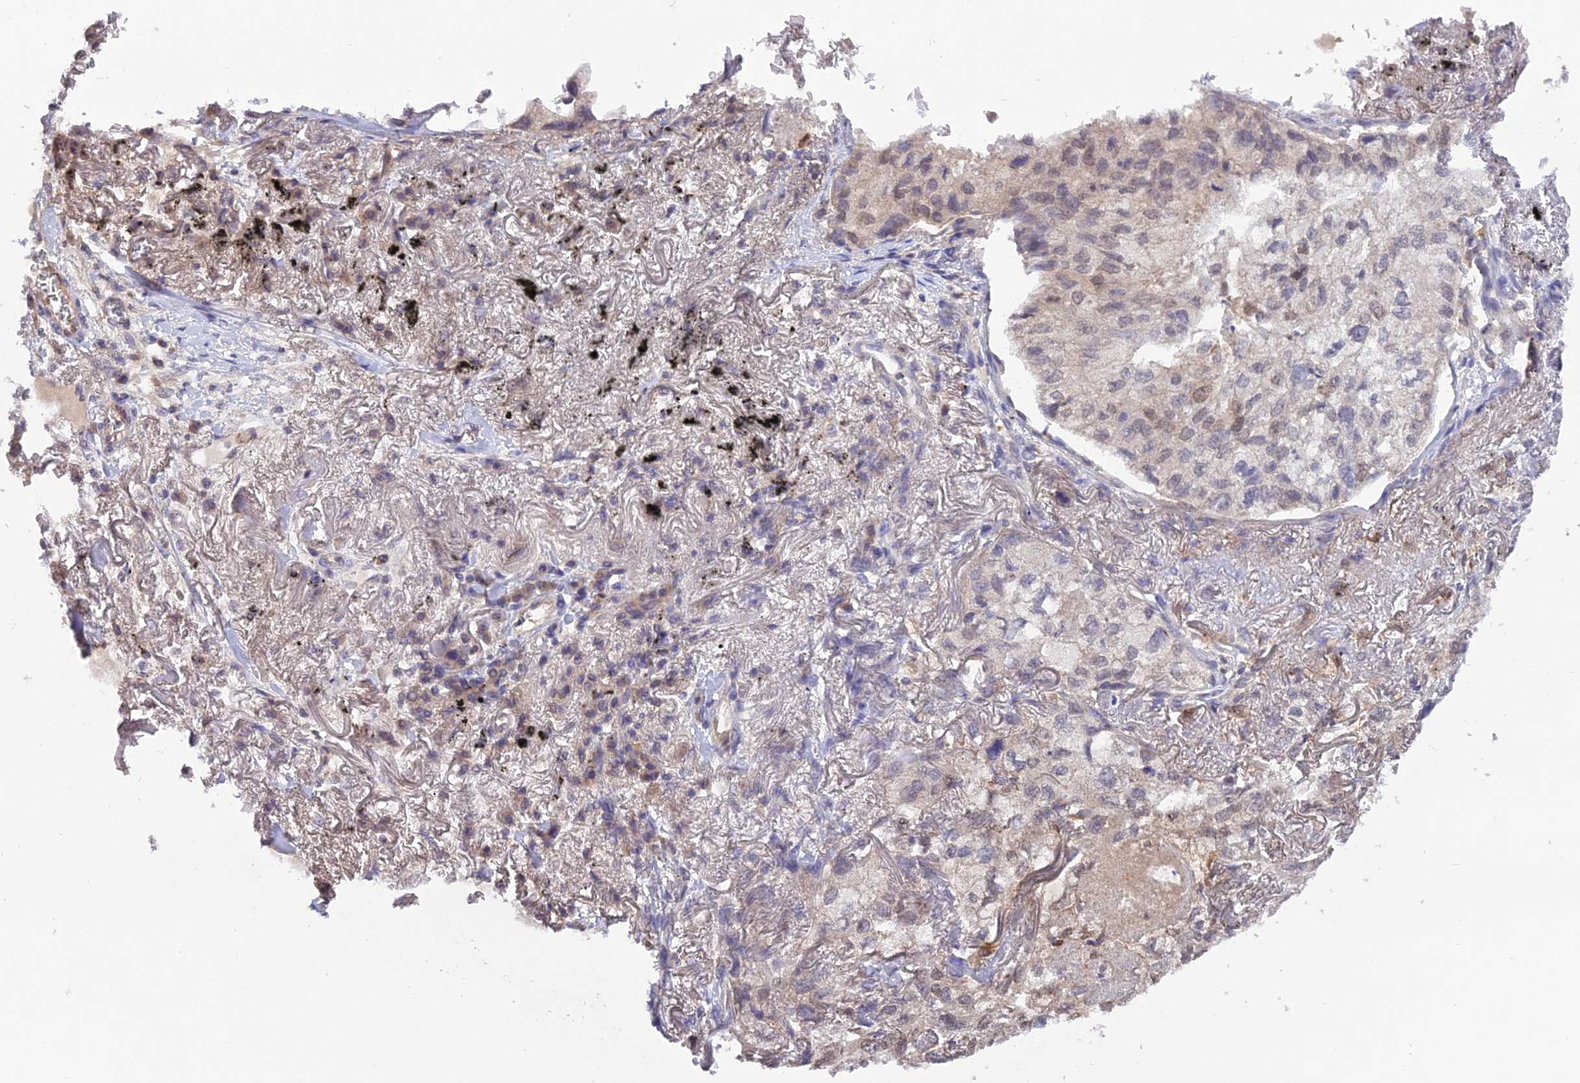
{"staining": {"intensity": "weak", "quantity": "<25%", "location": "nuclear"}, "tissue": "lung cancer", "cell_type": "Tumor cells", "image_type": "cancer", "snomed": [{"axis": "morphology", "description": "Adenocarcinoma, NOS"}, {"axis": "topography", "description": "Lung"}], "caption": "Lung cancer (adenocarcinoma) was stained to show a protein in brown. There is no significant staining in tumor cells.", "gene": "PGK1", "patient": {"sex": "male", "age": 65}}